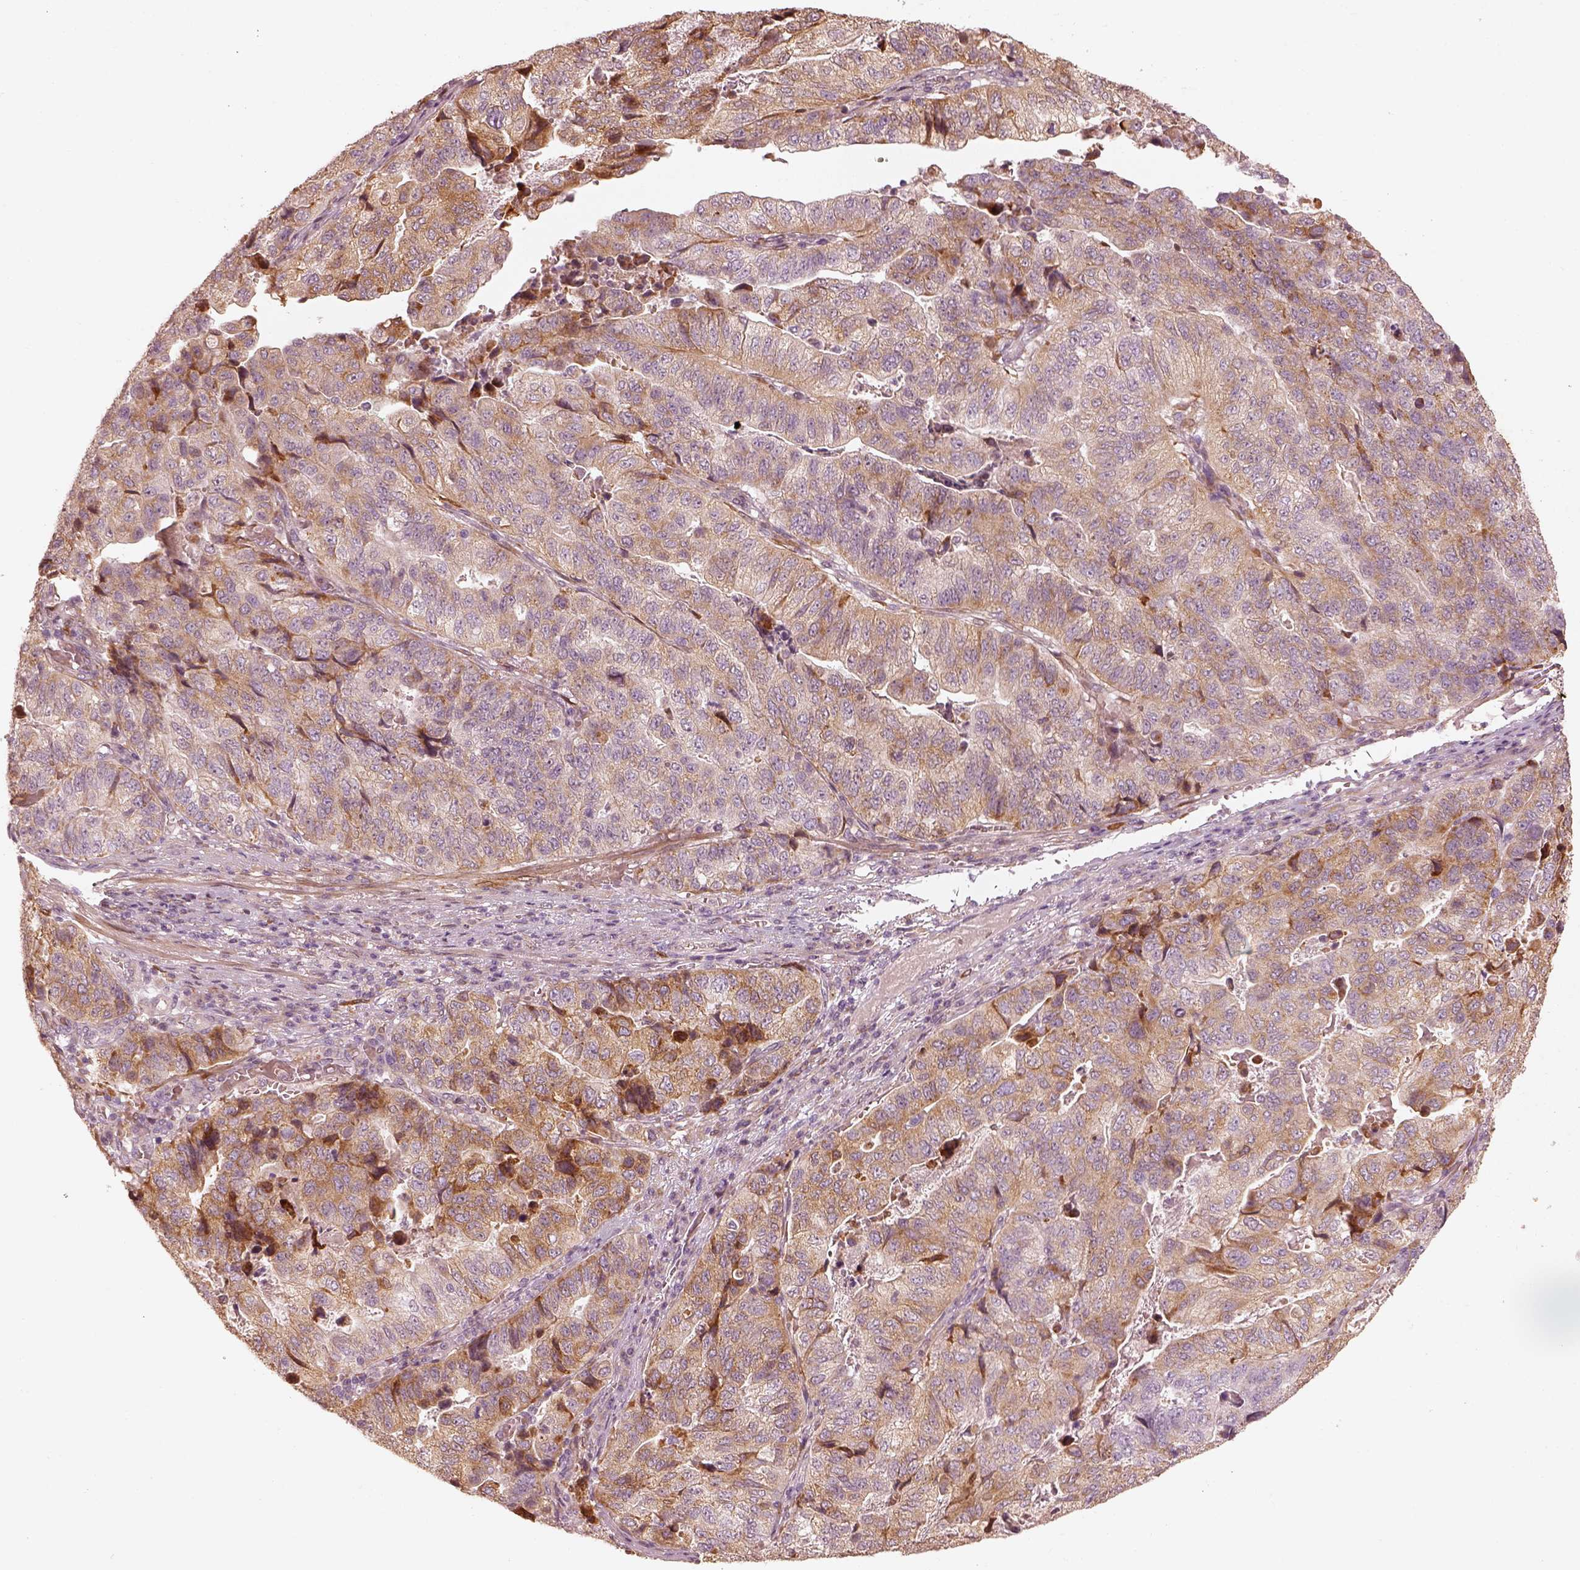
{"staining": {"intensity": "moderate", "quantity": ">75%", "location": "cytoplasmic/membranous"}, "tissue": "stomach cancer", "cell_type": "Tumor cells", "image_type": "cancer", "snomed": [{"axis": "morphology", "description": "Adenocarcinoma, NOS"}, {"axis": "topography", "description": "Stomach, upper"}], "caption": "This is a micrograph of IHC staining of adenocarcinoma (stomach), which shows moderate expression in the cytoplasmic/membranous of tumor cells.", "gene": "WLS", "patient": {"sex": "female", "age": 67}}